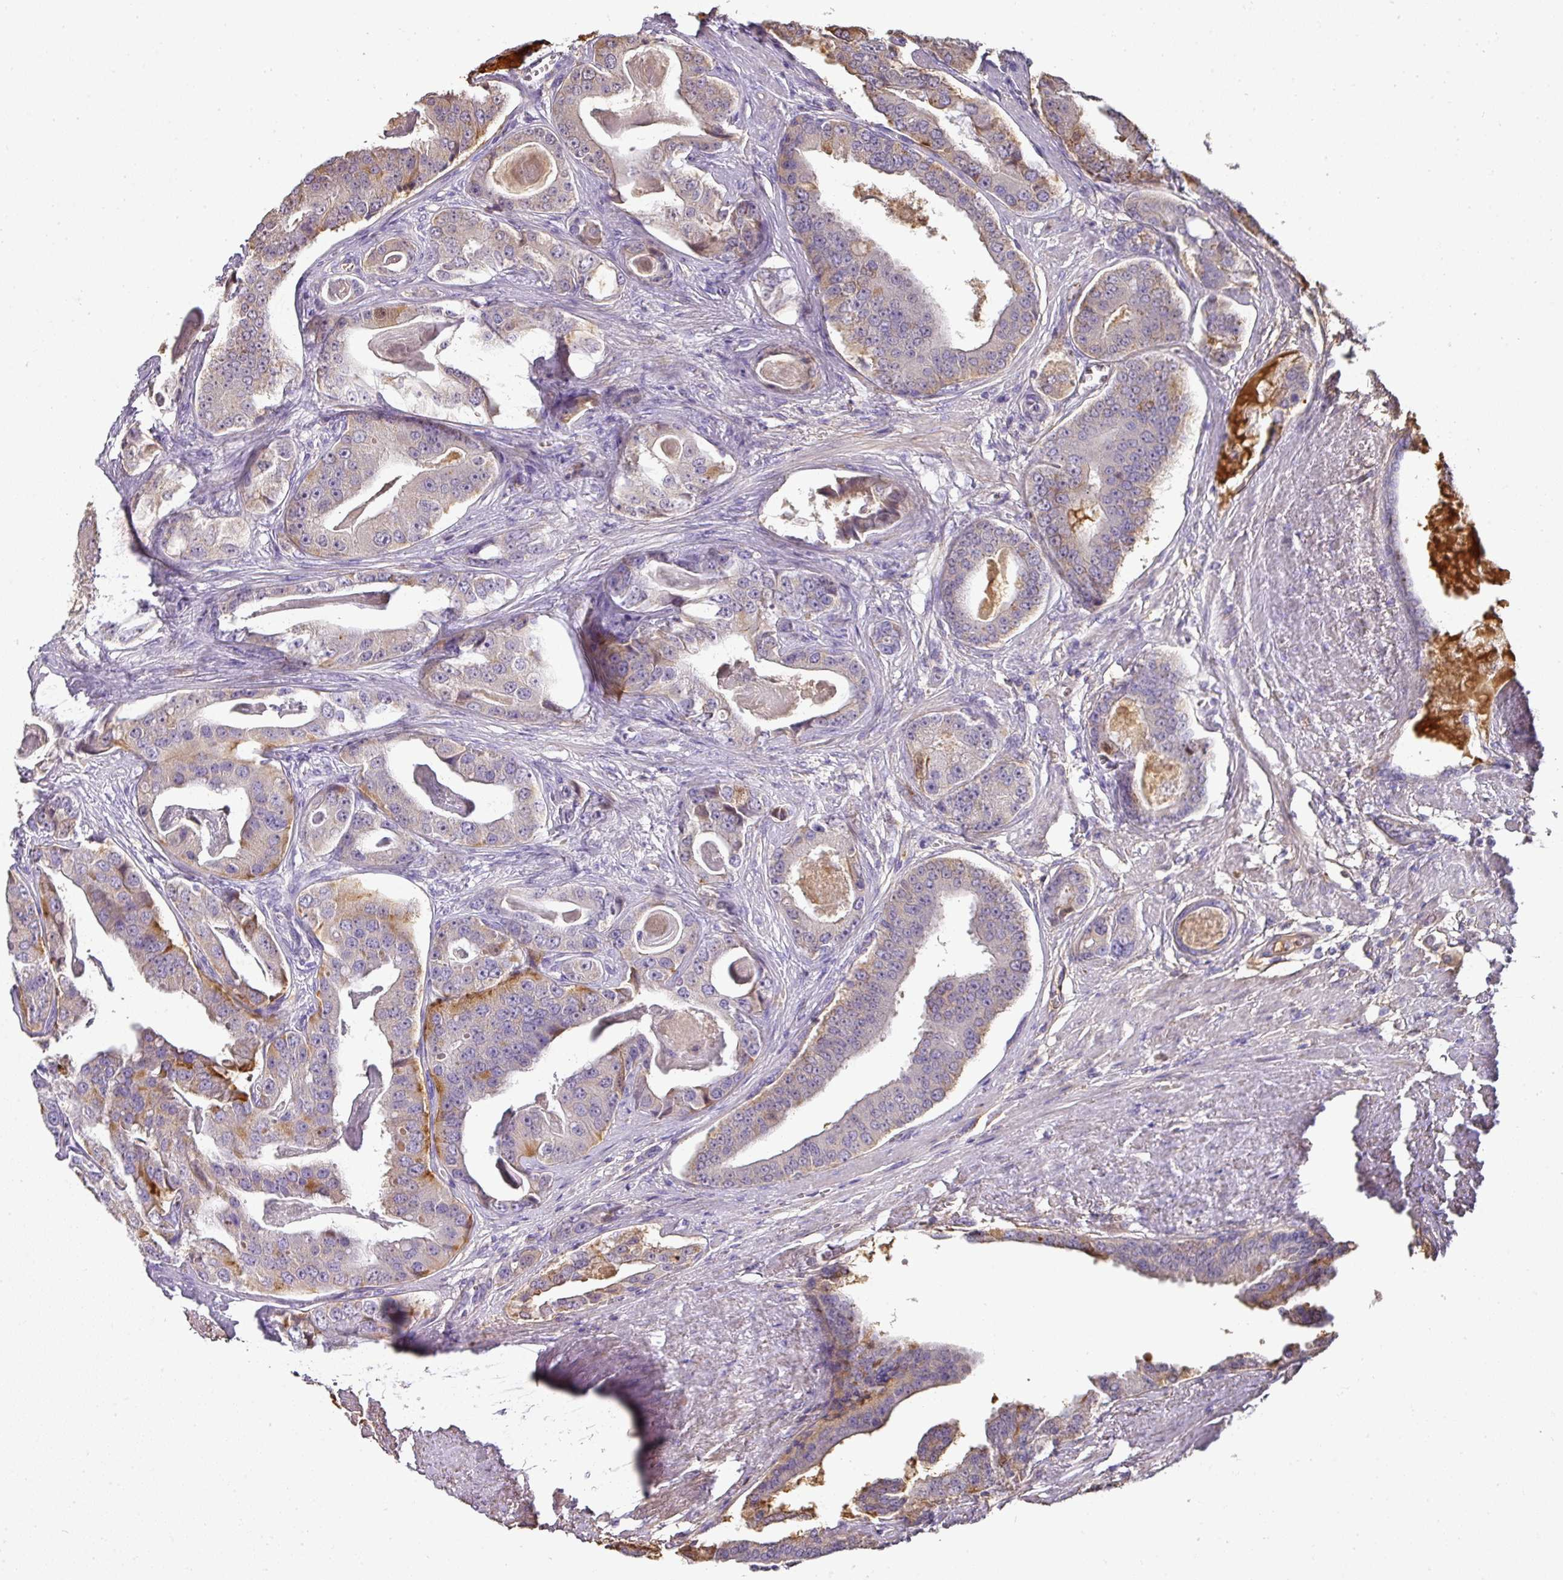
{"staining": {"intensity": "moderate", "quantity": "<25%", "location": "cytoplasmic/membranous"}, "tissue": "prostate cancer", "cell_type": "Tumor cells", "image_type": "cancer", "snomed": [{"axis": "morphology", "description": "Adenocarcinoma, High grade"}, {"axis": "topography", "description": "Prostate"}], "caption": "Immunohistochemical staining of prostate cancer (high-grade adenocarcinoma) reveals low levels of moderate cytoplasmic/membranous protein expression in about <25% of tumor cells.", "gene": "CCZ1", "patient": {"sex": "male", "age": 71}}